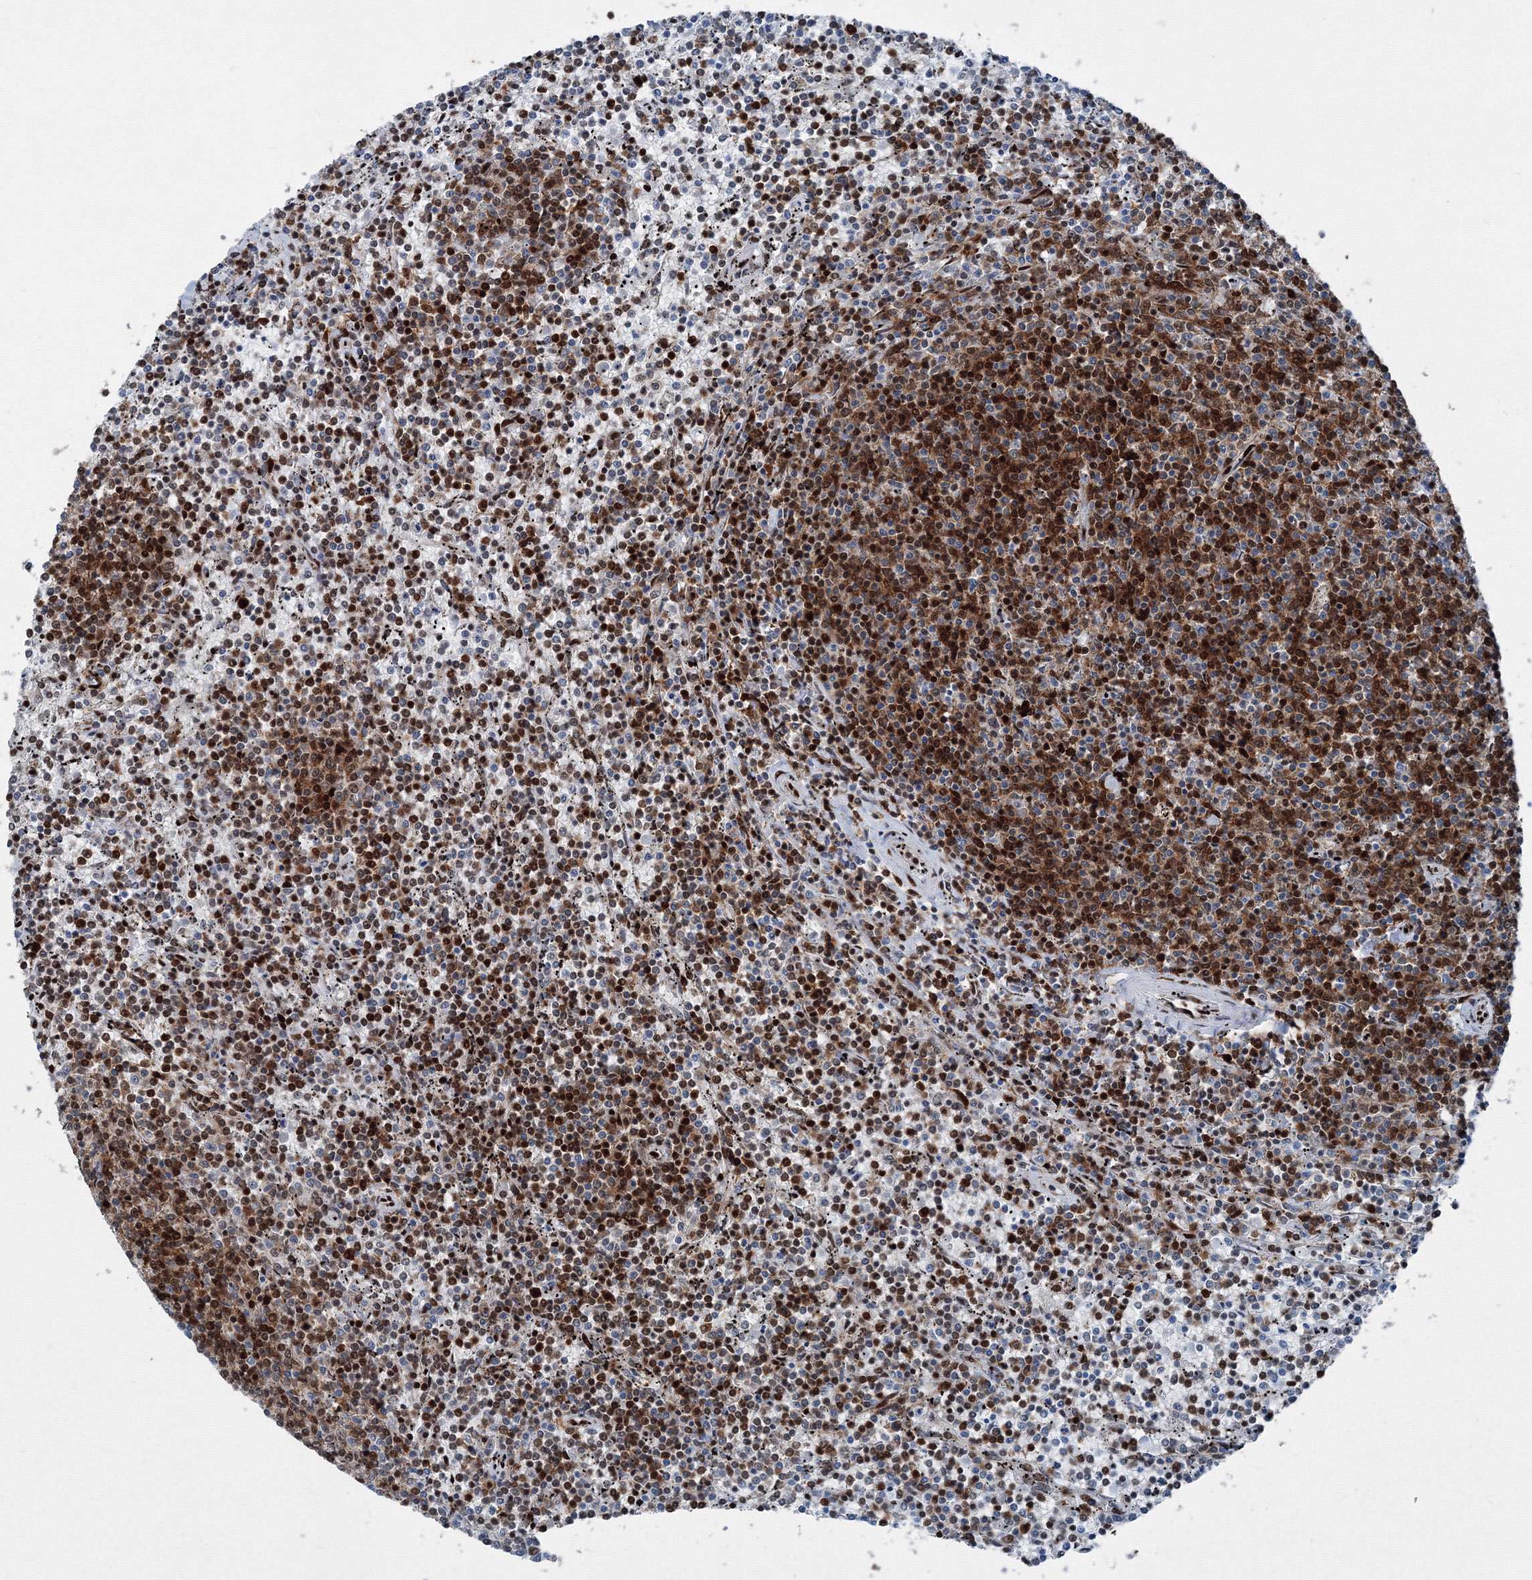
{"staining": {"intensity": "strong", "quantity": "25%-75%", "location": "nuclear"}, "tissue": "lymphoma", "cell_type": "Tumor cells", "image_type": "cancer", "snomed": [{"axis": "morphology", "description": "Malignant lymphoma, non-Hodgkin's type, Low grade"}, {"axis": "topography", "description": "Spleen"}], "caption": "Immunohistochemical staining of human low-grade malignant lymphoma, non-Hodgkin's type demonstrates high levels of strong nuclear protein expression in about 25%-75% of tumor cells. (Brightfield microscopy of DAB IHC at high magnification).", "gene": "SNRPC", "patient": {"sex": "female", "age": 50}}